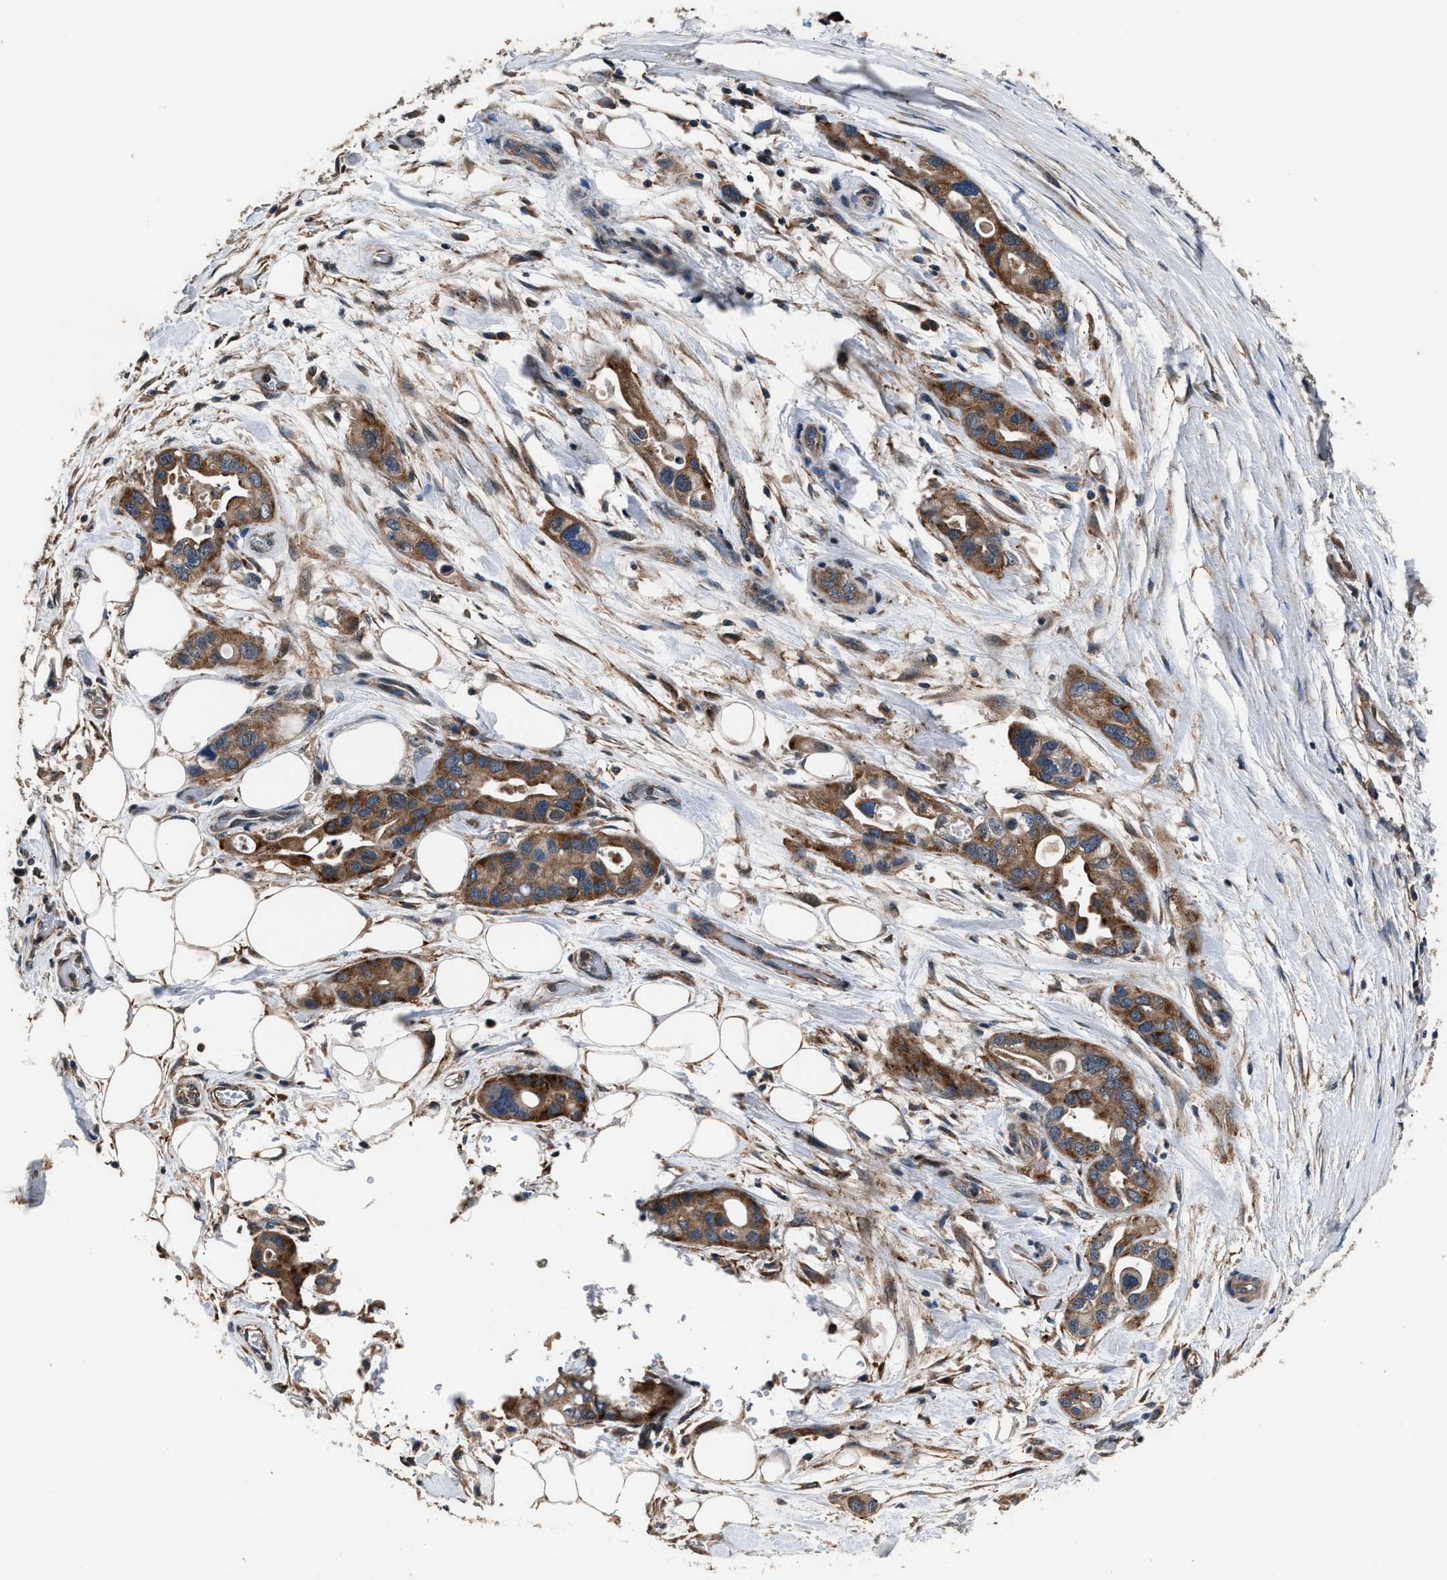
{"staining": {"intensity": "moderate", "quantity": ">75%", "location": "cytoplasmic/membranous"}, "tissue": "pancreatic cancer", "cell_type": "Tumor cells", "image_type": "cancer", "snomed": [{"axis": "morphology", "description": "Adenocarcinoma, NOS"}, {"axis": "topography", "description": "Pancreas"}], "caption": "Pancreatic cancer was stained to show a protein in brown. There is medium levels of moderate cytoplasmic/membranous expression in about >75% of tumor cells.", "gene": "IMPDH2", "patient": {"sex": "female", "age": 77}}